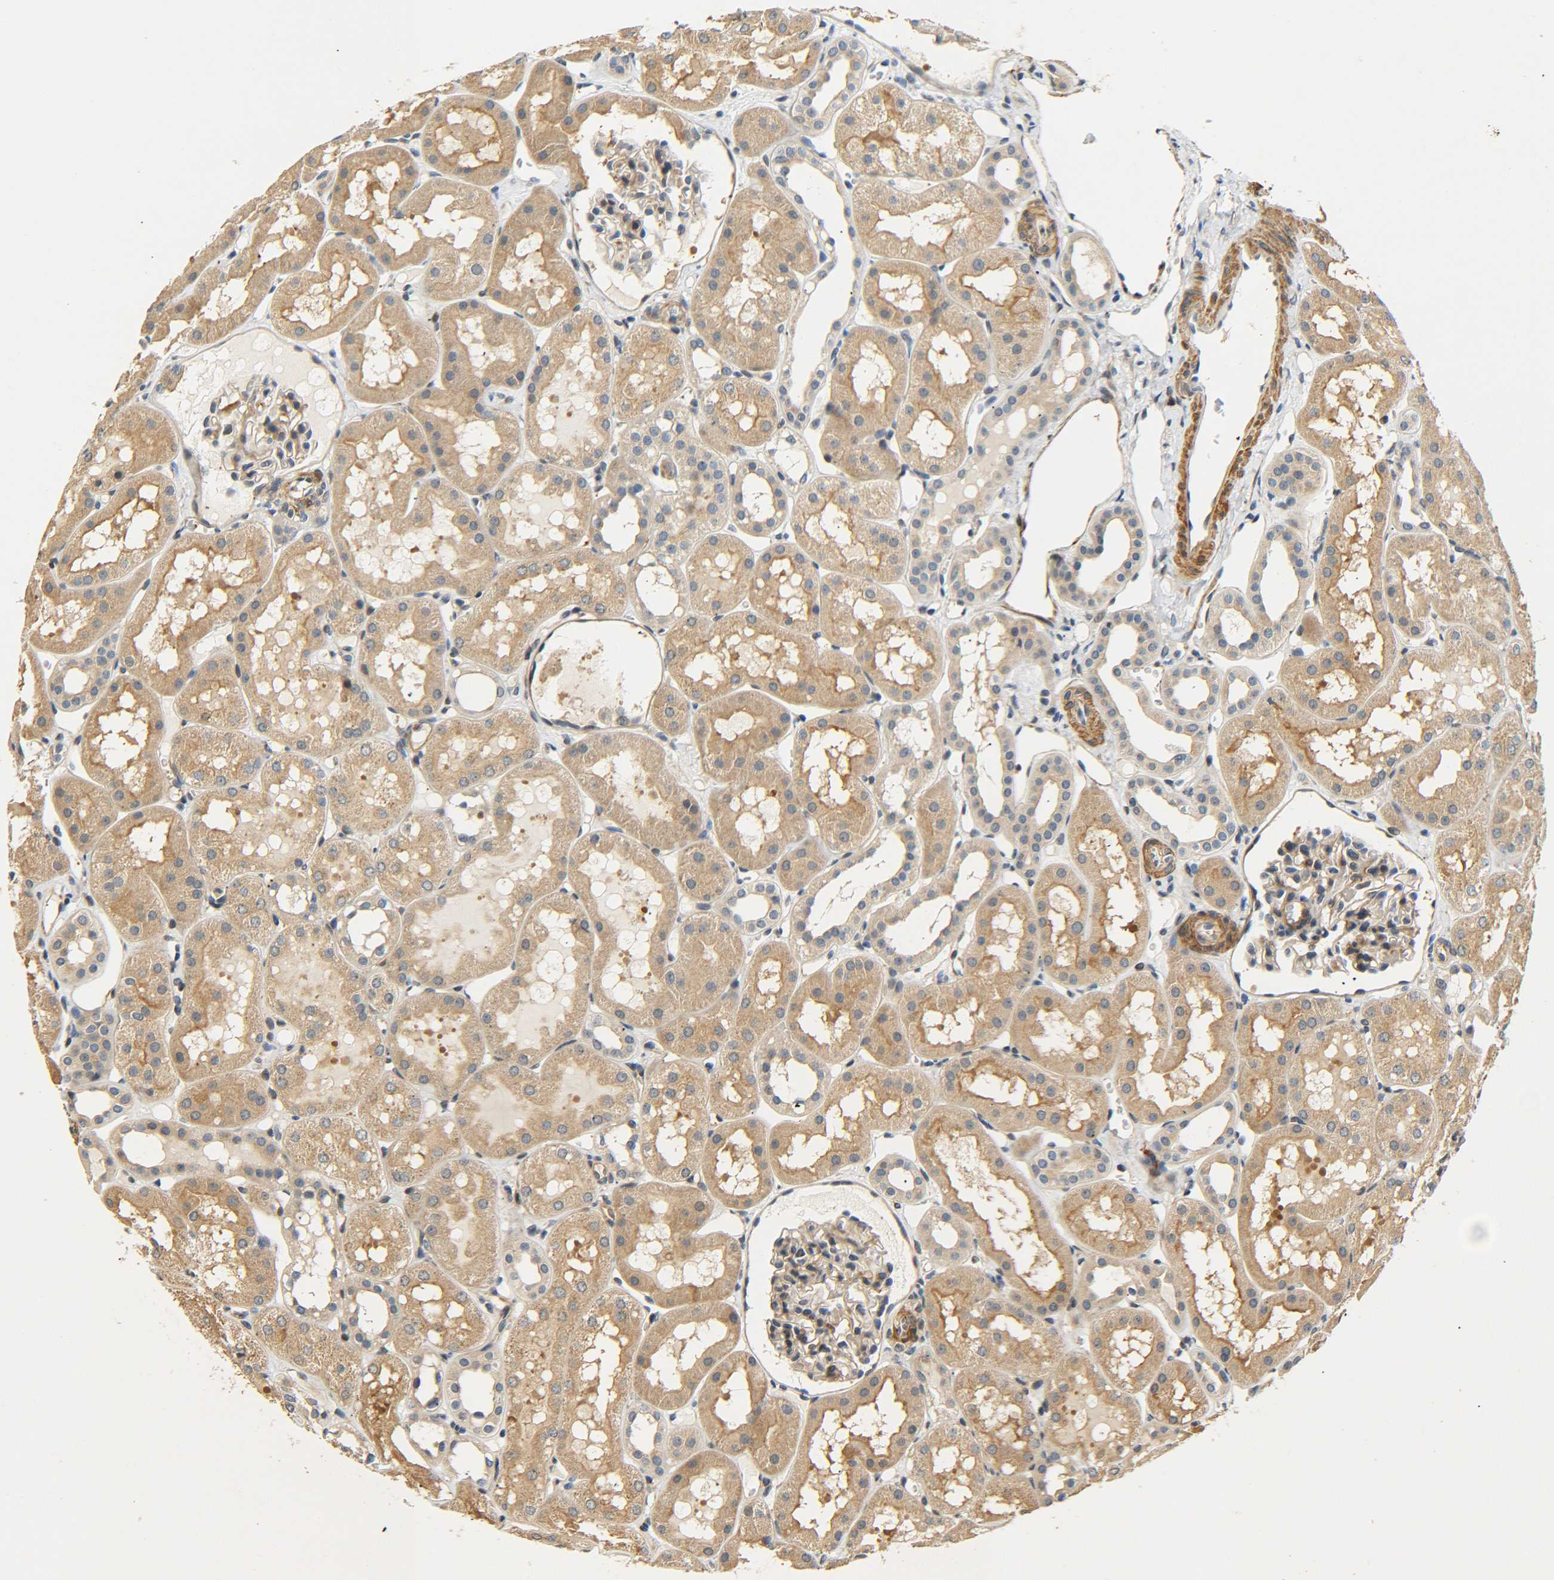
{"staining": {"intensity": "moderate", "quantity": "25%-75%", "location": "cytoplasmic/membranous"}, "tissue": "kidney", "cell_type": "Cells in glomeruli", "image_type": "normal", "snomed": [{"axis": "morphology", "description": "Normal tissue, NOS"}, {"axis": "topography", "description": "Kidney"}, {"axis": "topography", "description": "Urinary bladder"}], "caption": "IHC micrograph of normal kidney: human kidney stained using immunohistochemistry shows medium levels of moderate protein expression localized specifically in the cytoplasmic/membranous of cells in glomeruli, appearing as a cytoplasmic/membranous brown color.", "gene": "MEIS1", "patient": {"sex": "male", "age": 16}}